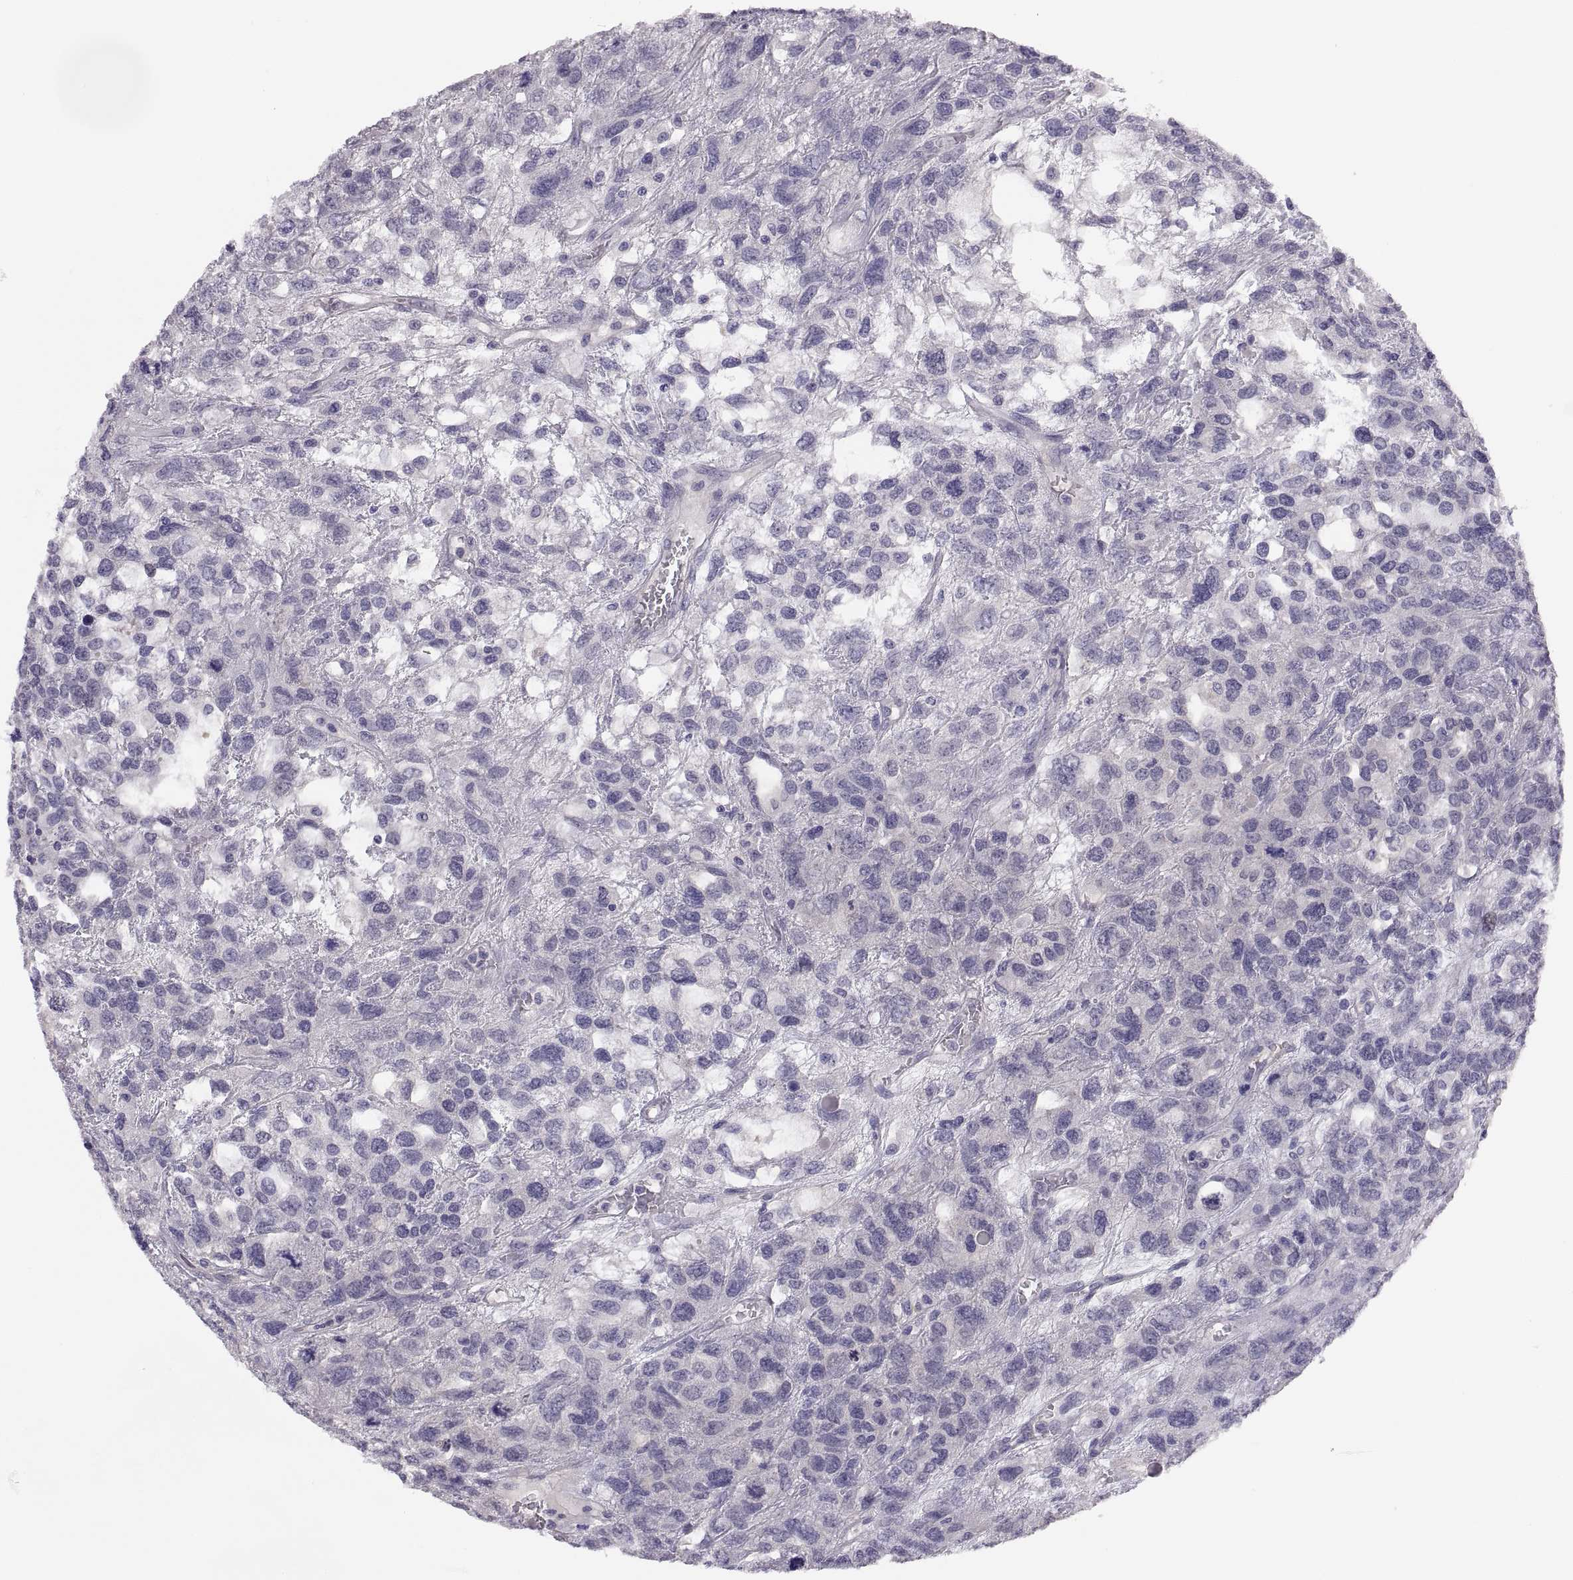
{"staining": {"intensity": "negative", "quantity": "none", "location": "none"}, "tissue": "testis cancer", "cell_type": "Tumor cells", "image_type": "cancer", "snomed": [{"axis": "morphology", "description": "Seminoma, NOS"}, {"axis": "topography", "description": "Testis"}], "caption": "Protein analysis of testis seminoma reveals no significant positivity in tumor cells.", "gene": "STRC", "patient": {"sex": "male", "age": 52}}